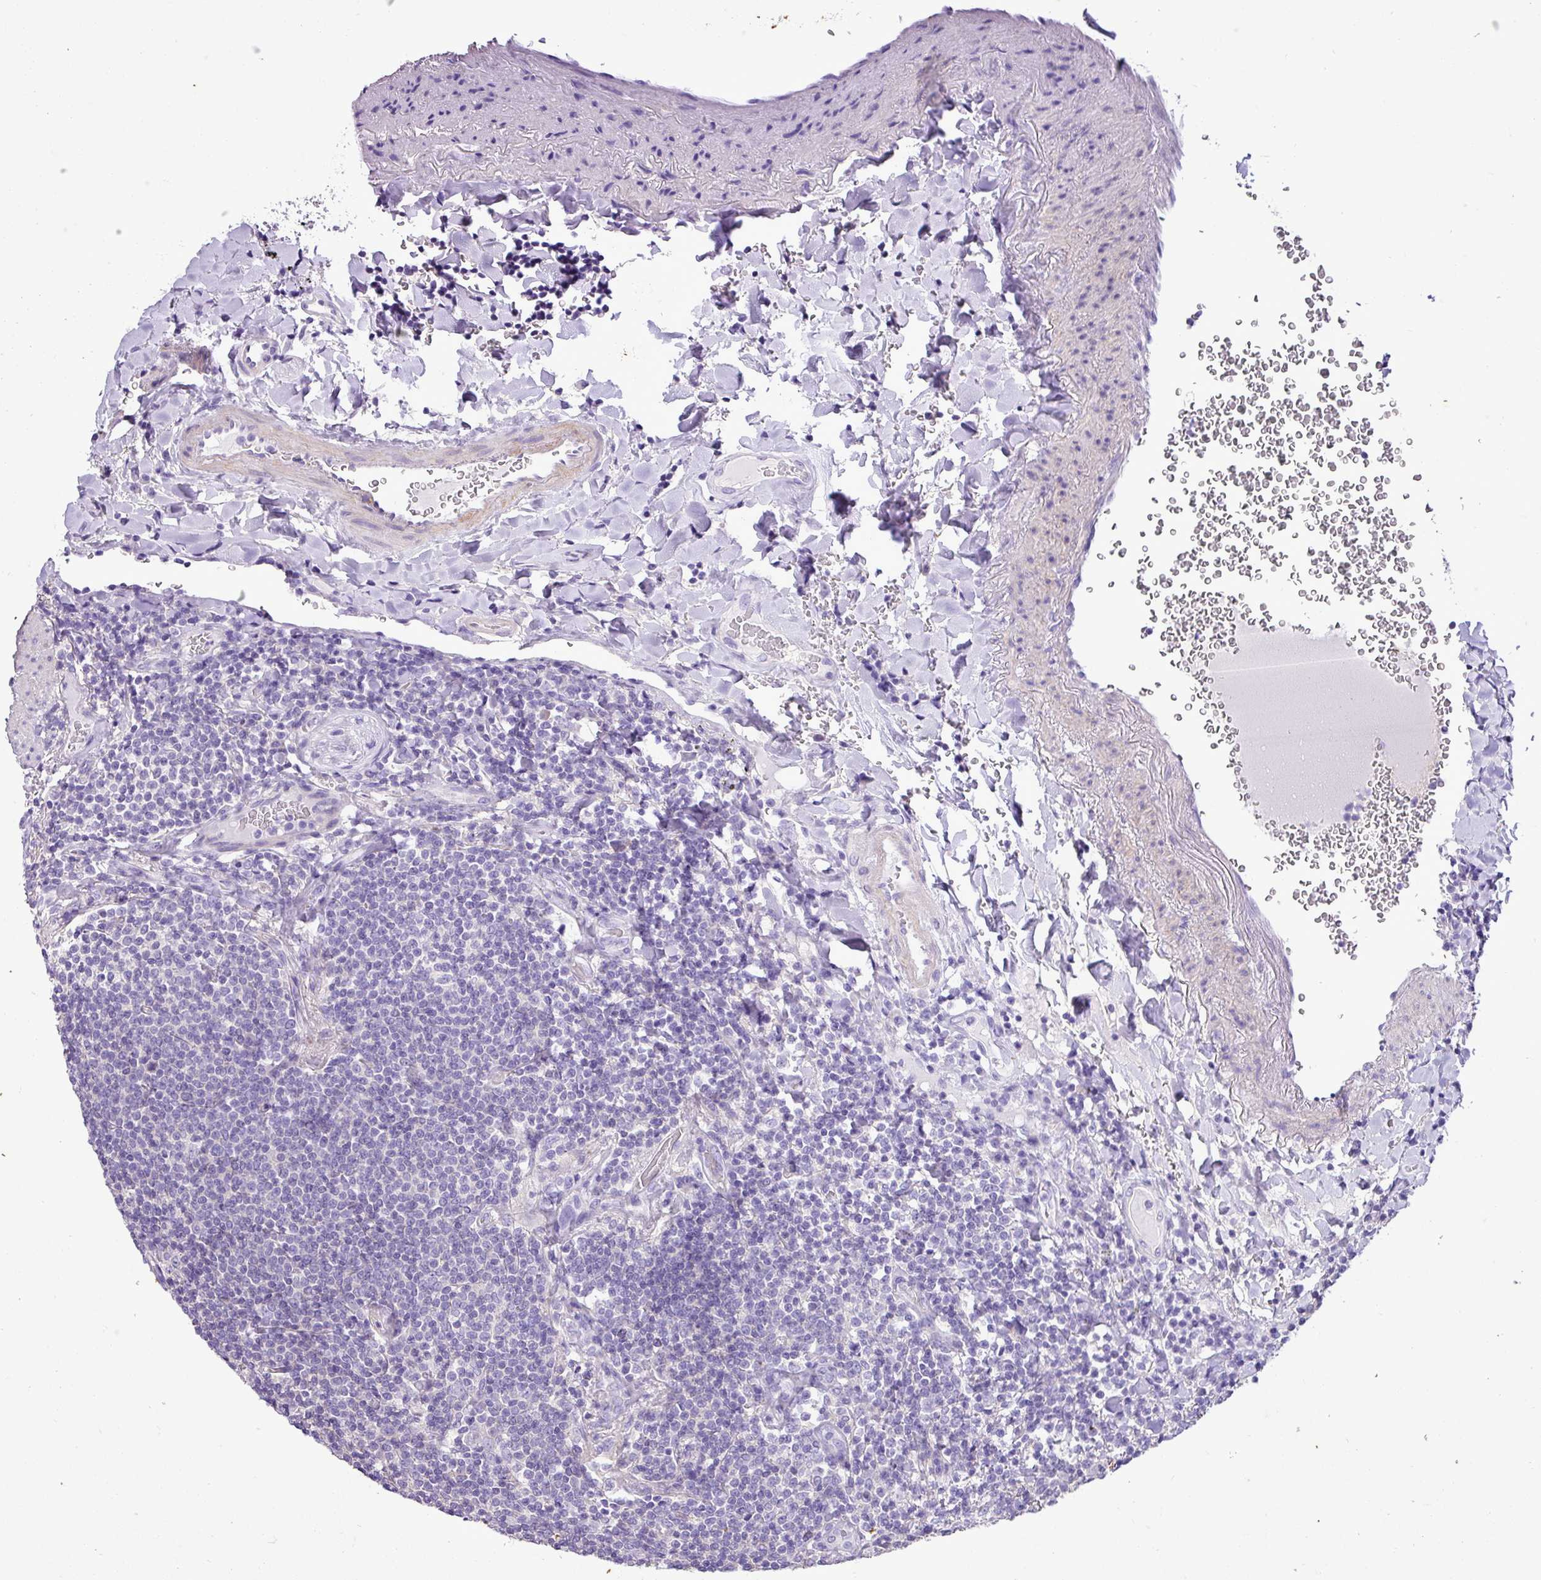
{"staining": {"intensity": "negative", "quantity": "none", "location": "none"}, "tissue": "lymphoma", "cell_type": "Tumor cells", "image_type": "cancer", "snomed": [{"axis": "morphology", "description": "Malignant lymphoma, non-Hodgkin's type, Low grade"}, {"axis": "topography", "description": "Lung"}], "caption": "Immunohistochemical staining of lymphoma reveals no significant positivity in tumor cells.", "gene": "ZNF334", "patient": {"sex": "female", "age": 71}}